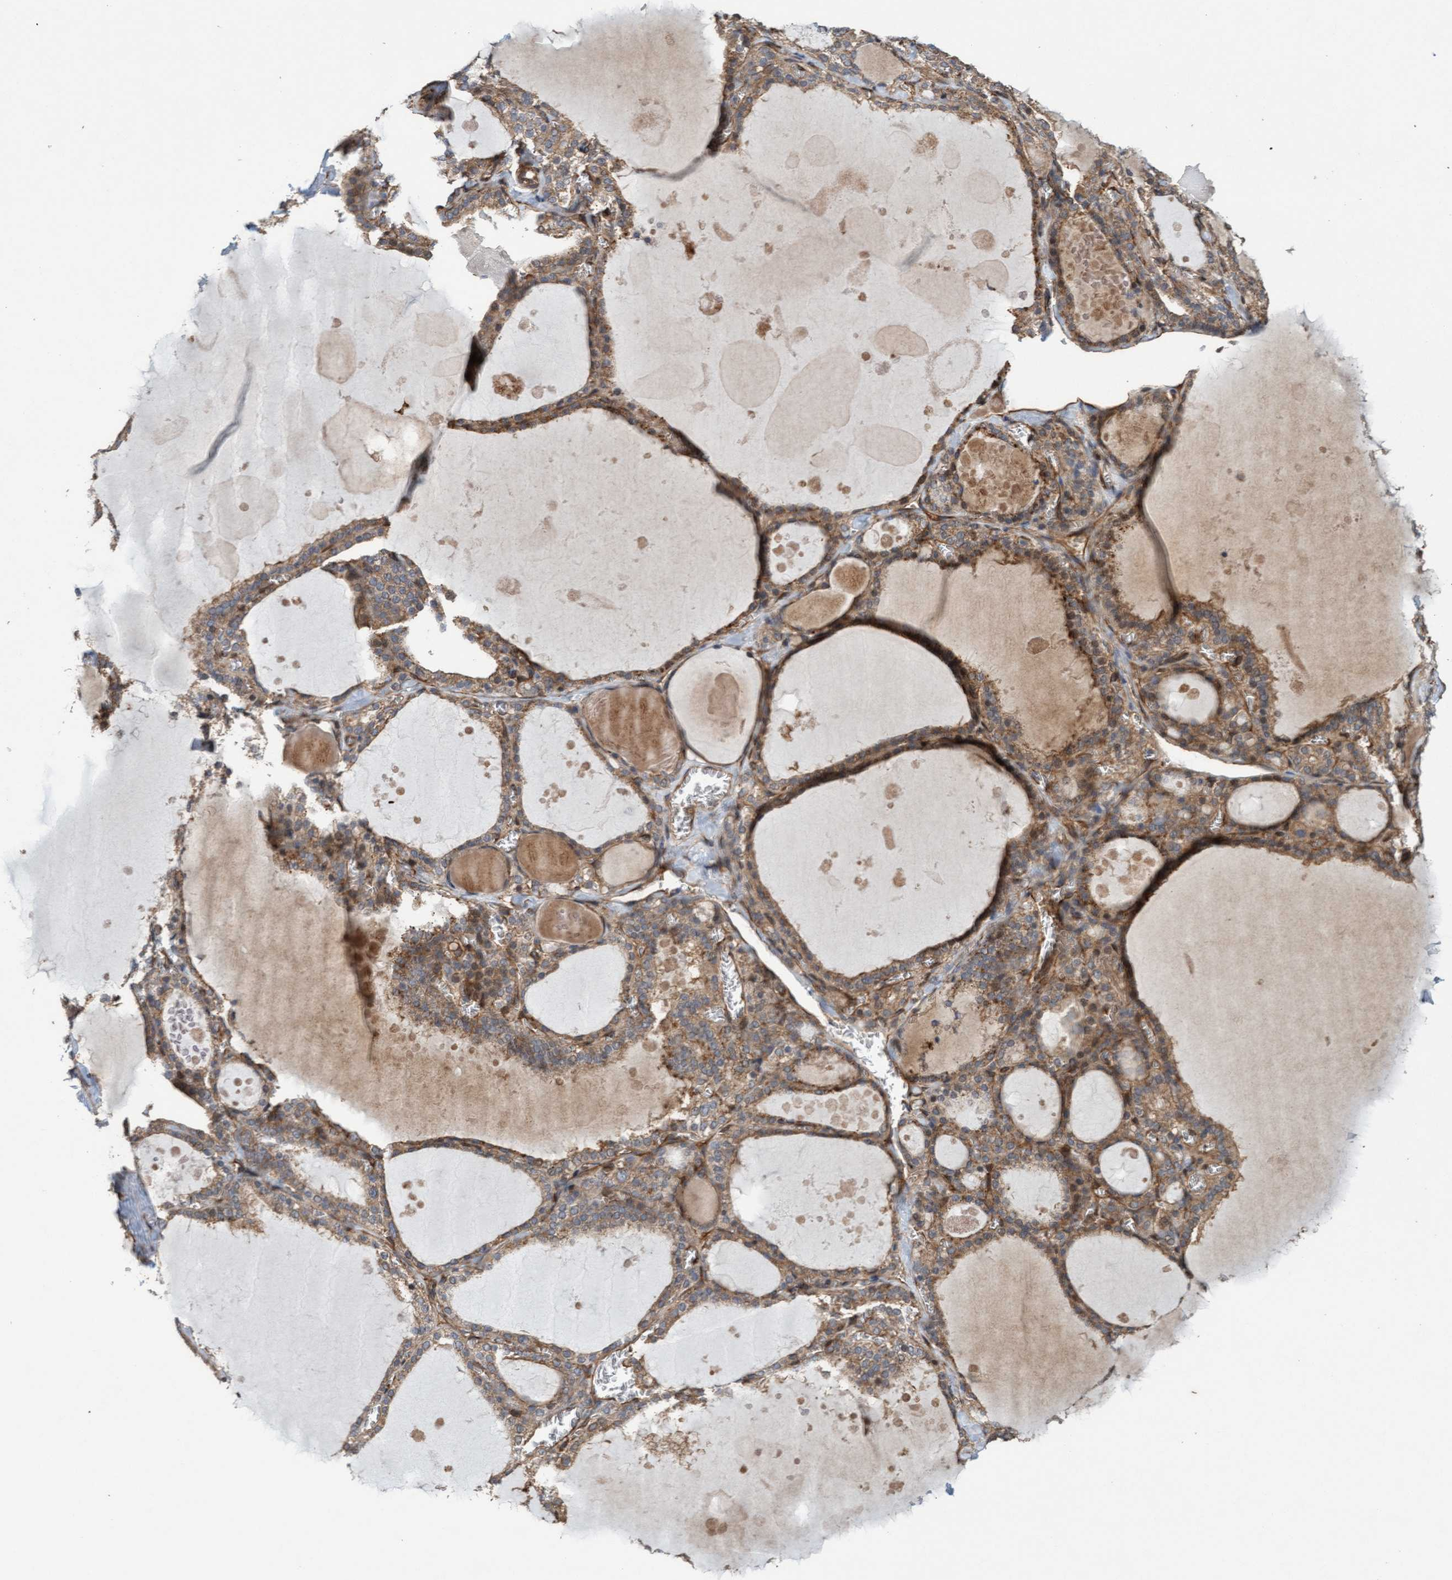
{"staining": {"intensity": "strong", "quantity": ">75%", "location": "cytoplasmic/membranous"}, "tissue": "thyroid gland", "cell_type": "Glandular cells", "image_type": "normal", "snomed": [{"axis": "morphology", "description": "Normal tissue, NOS"}, {"axis": "topography", "description": "Thyroid gland"}], "caption": "Strong cytoplasmic/membranous expression is identified in approximately >75% of glandular cells in benign thyroid gland.", "gene": "CDC42EP4", "patient": {"sex": "male", "age": 56}}